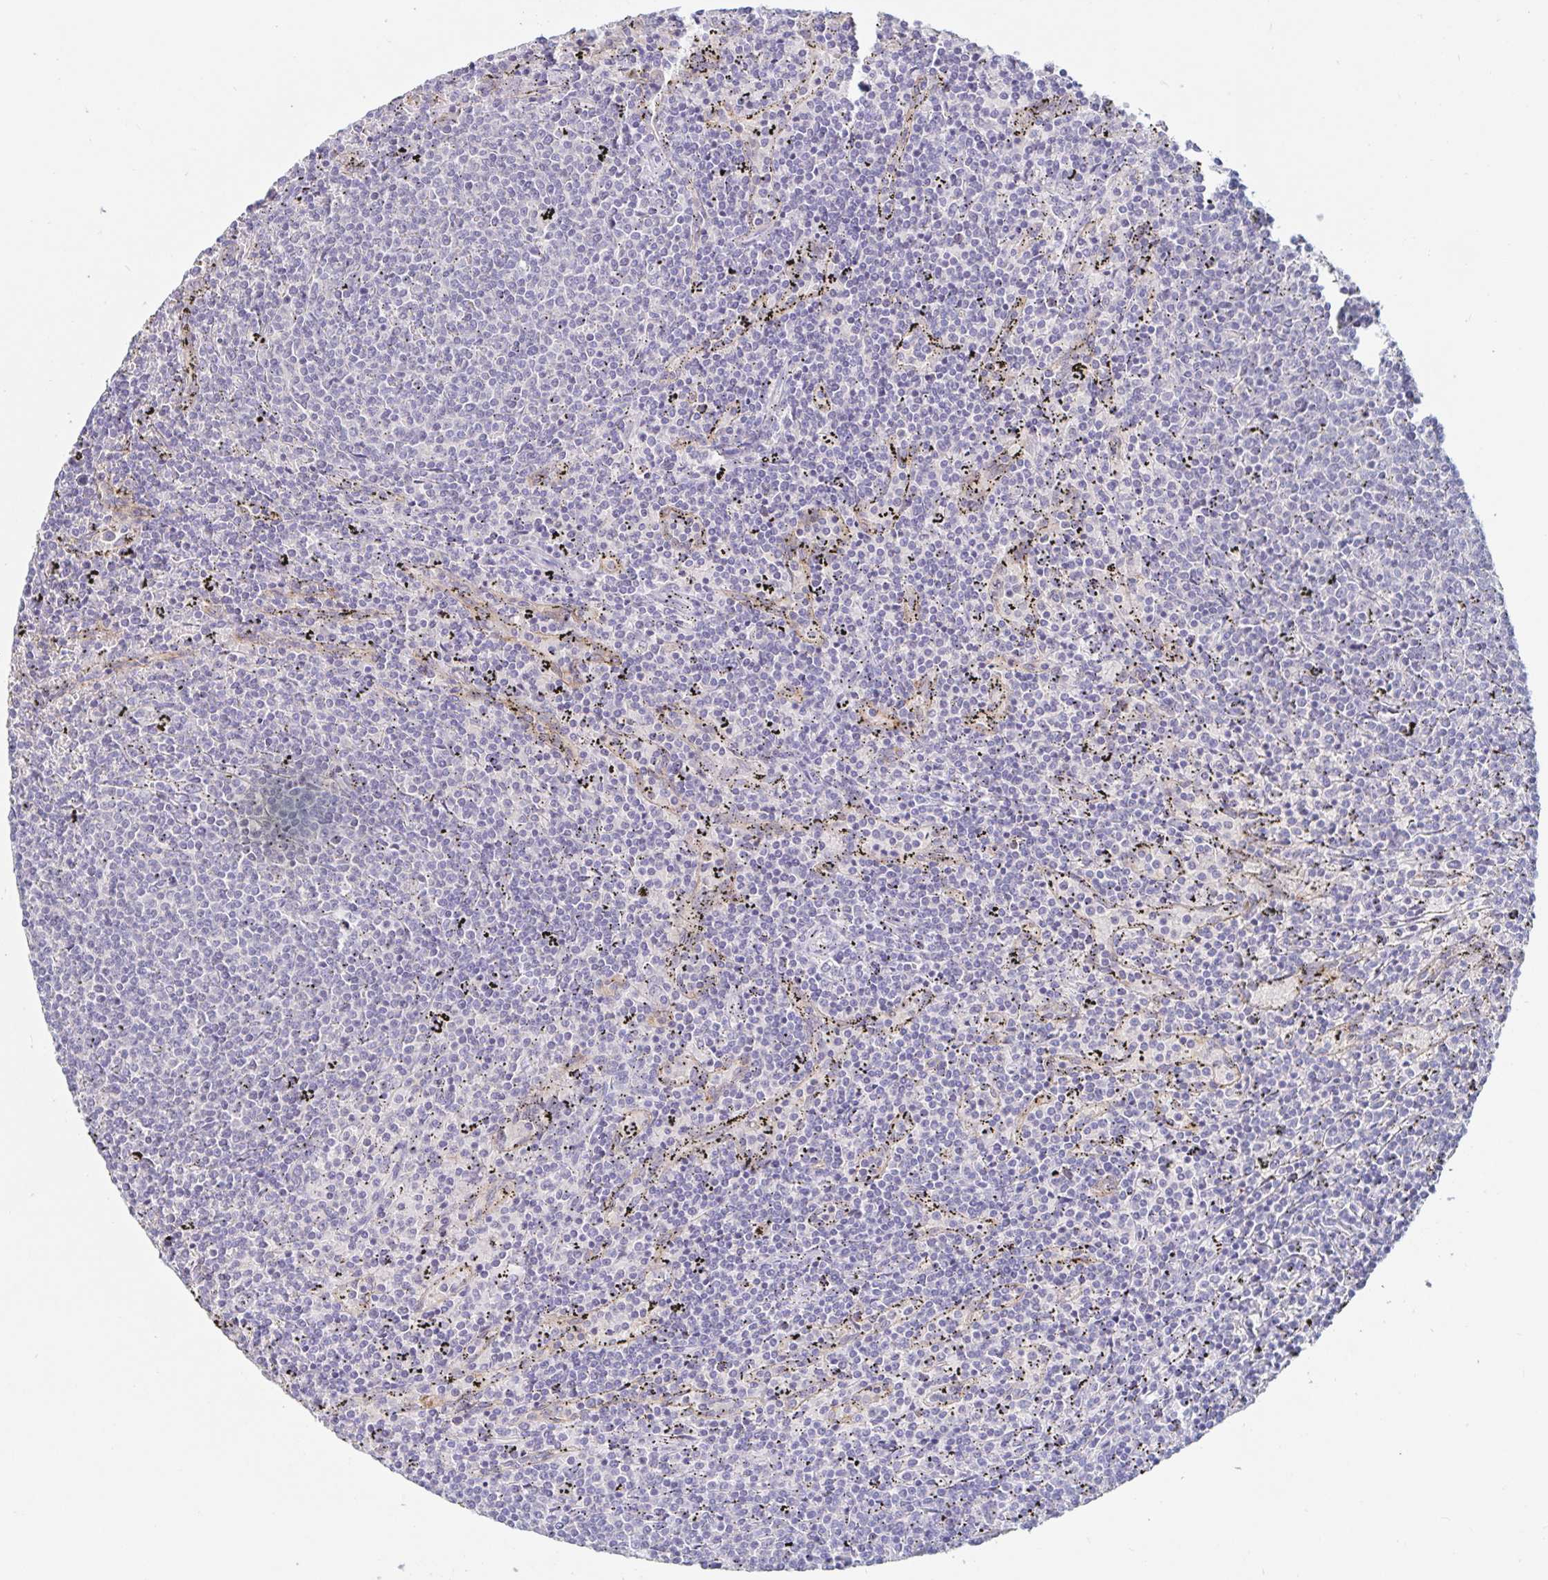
{"staining": {"intensity": "negative", "quantity": "none", "location": "none"}, "tissue": "lymphoma", "cell_type": "Tumor cells", "image_type": "cancer", "snomed": [{"axis": "morphology", "description": "Malignant lymphoma, non-Hodgkin's type, Low grade"}, {"axis": "topography", "description": "Spleen"}], "caption": "Tumor cells show no significant positivity in lymphoma.", "gene": "SPPL3", "patient": {"sex": "female", "age": 50}}